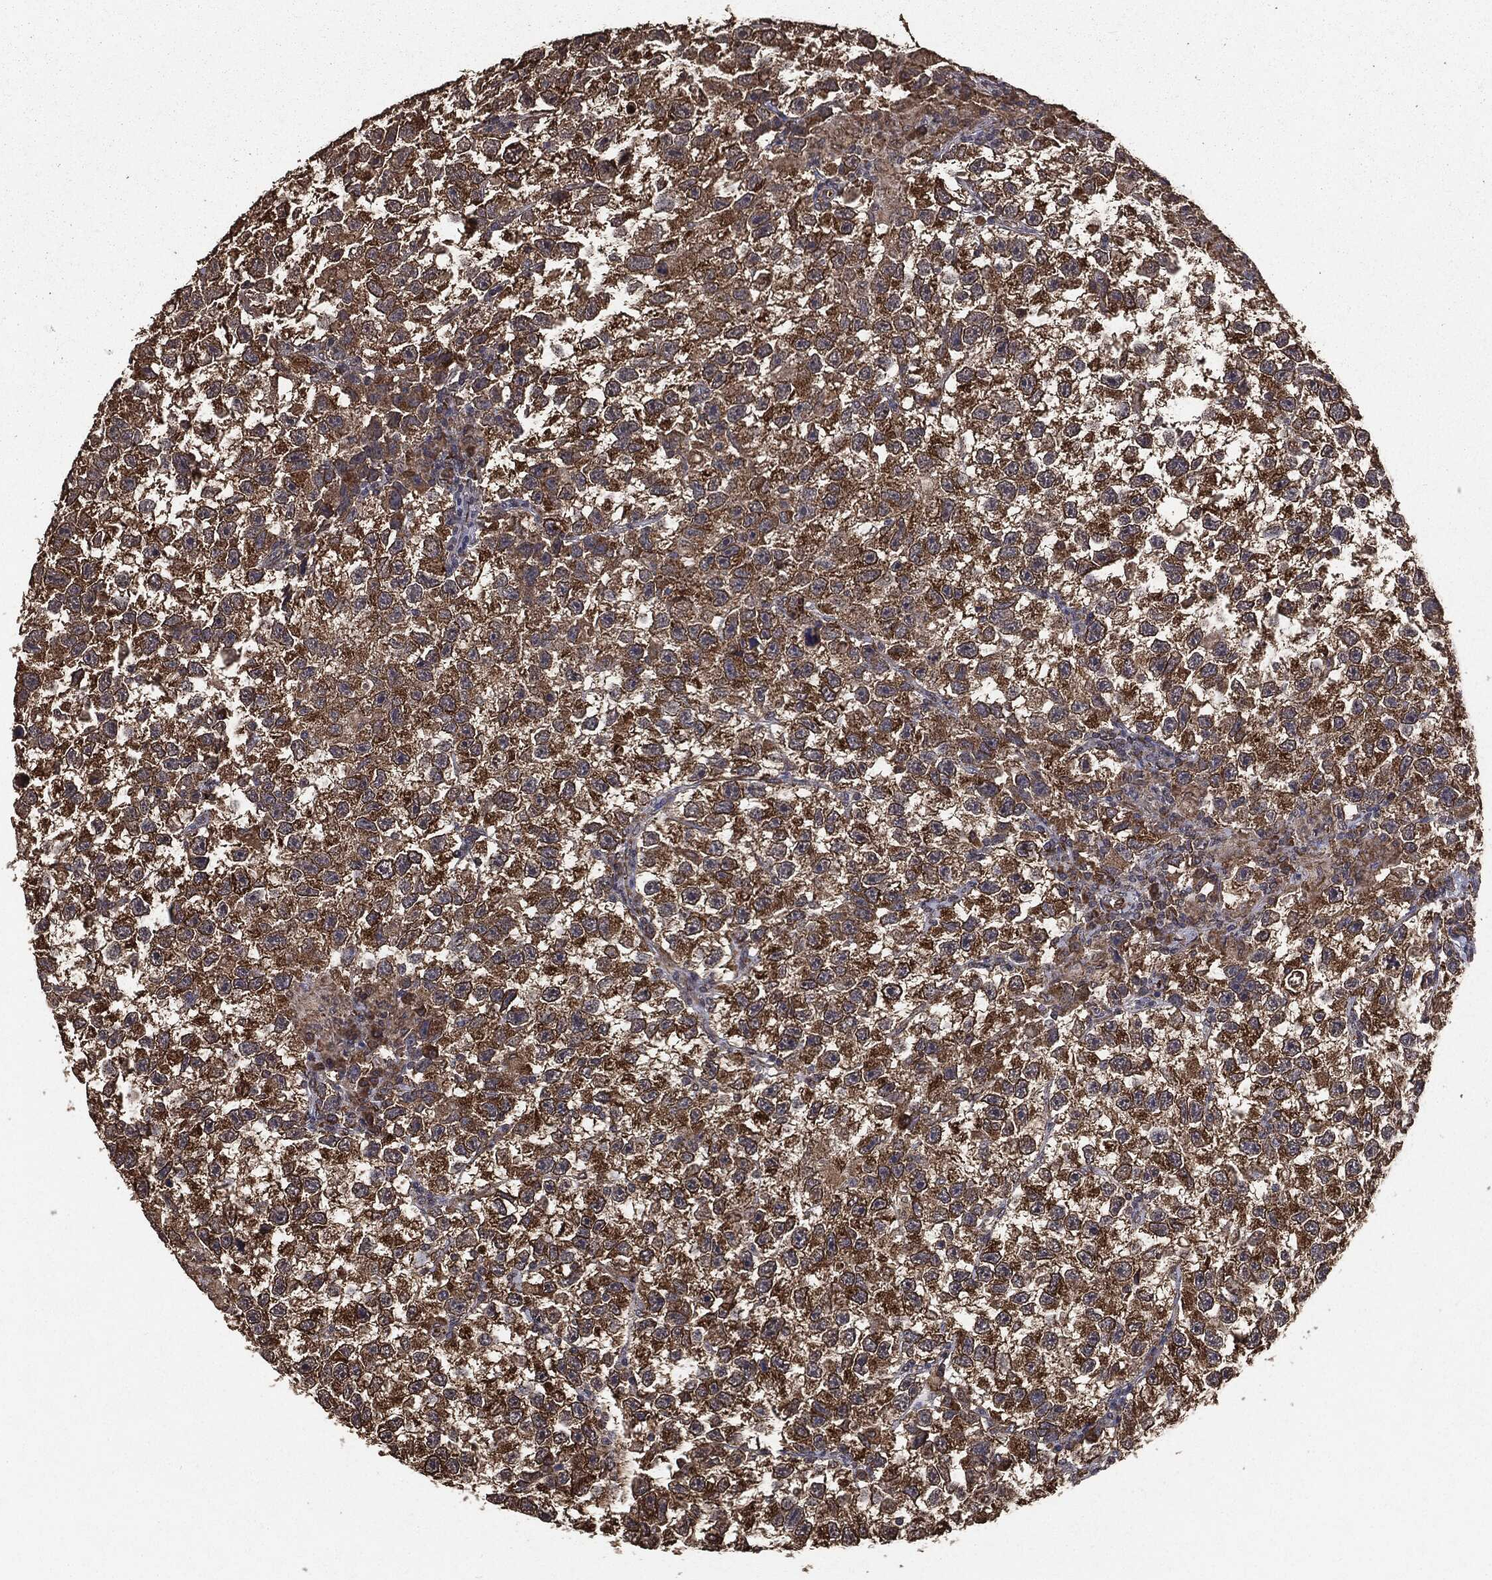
{"staining": {"intensity": "strong", "quantity": ">75%", "location": "cytoplasmic/membranous"}, "tissue": "testis cancer", "cell_type": "Tumor cells", "image_type": "cancer", "snomed": [{"axis": "morphology", "description": "Seminoma, NOS"}, {"axis": "topography", "description": "Testis"}], "caption": "Tumor cells demonstrate high levels of strong cytoplasmic/membranous staining in about >75% of cells in seminoma (testis).", "gene": "MTOR", "patient": {"sex": "male", "age": 26}}